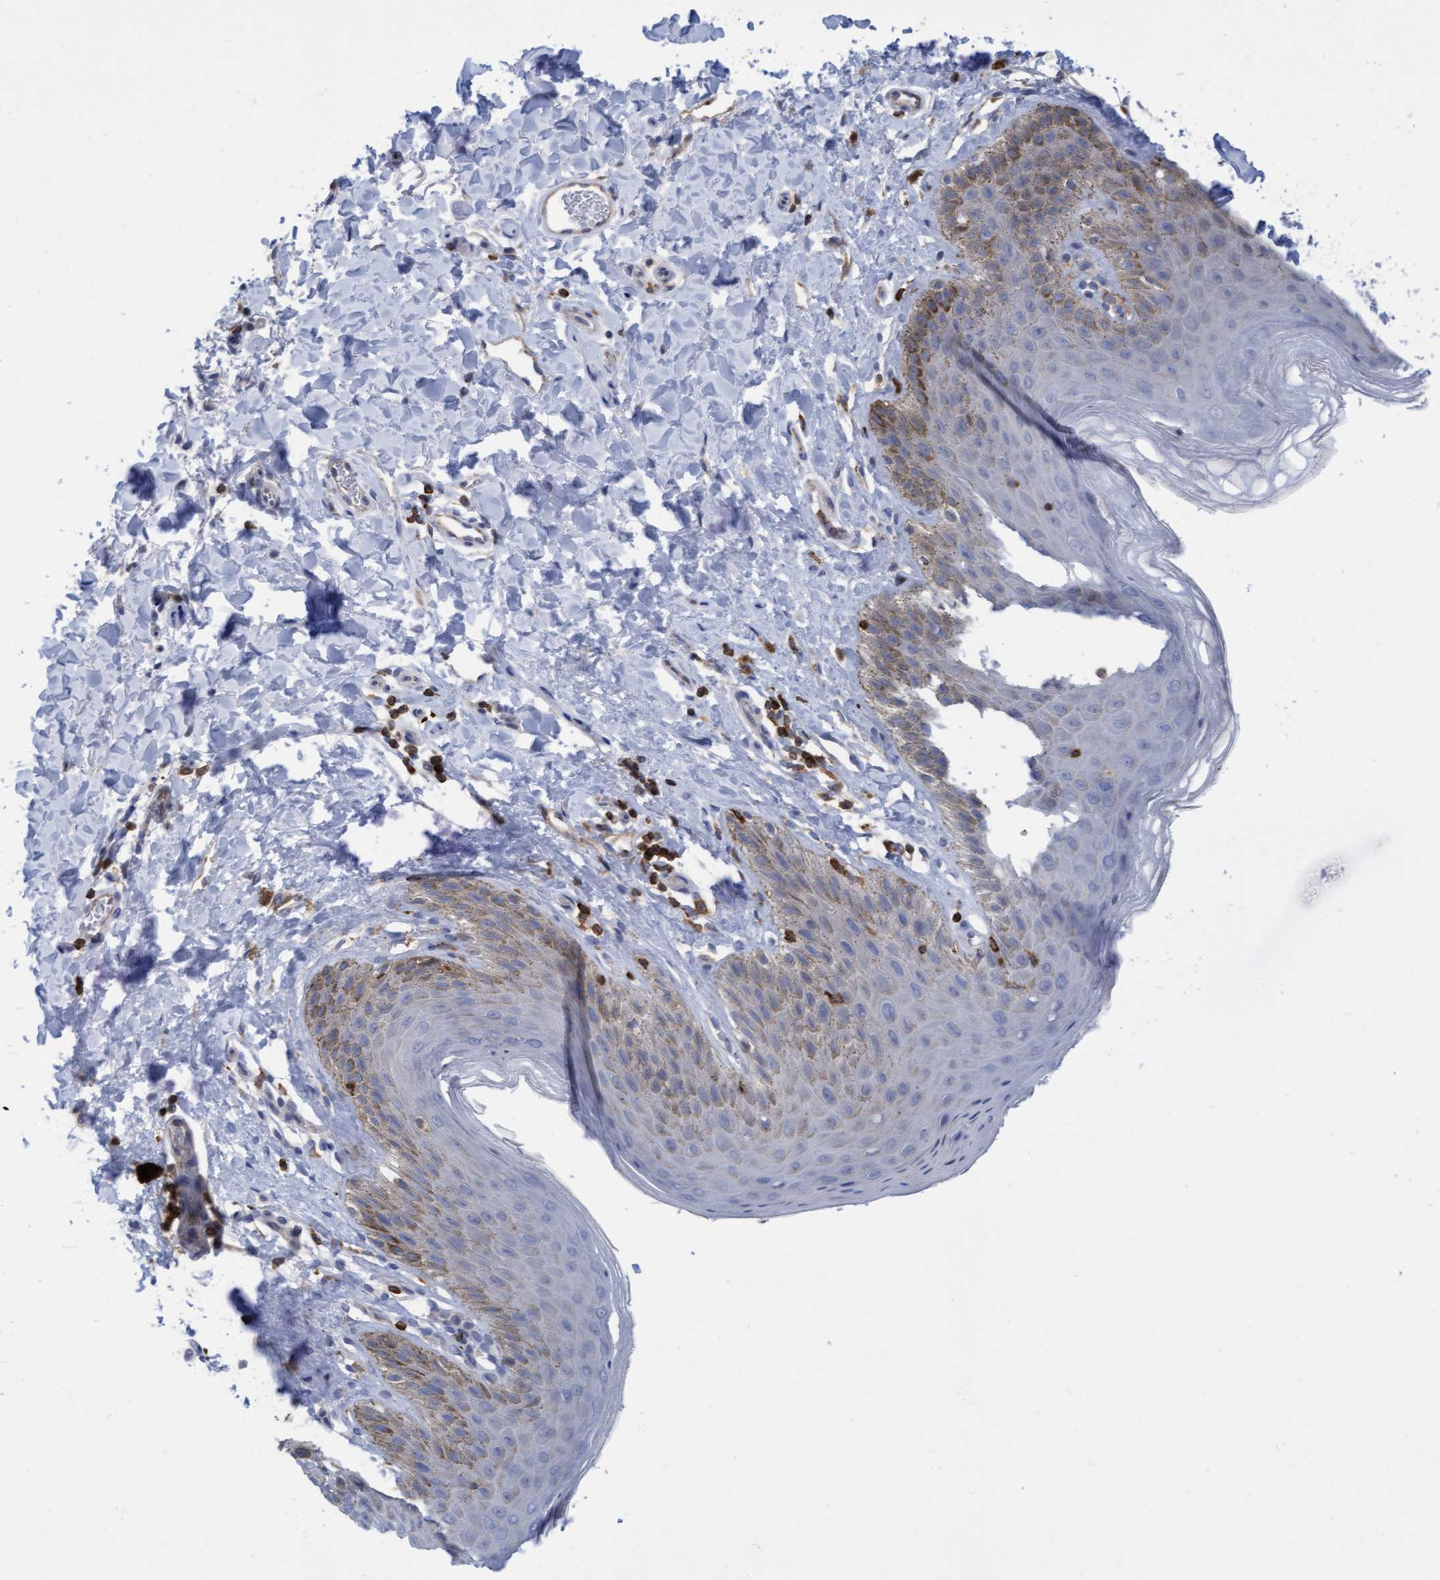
{"staining": {"intensity": "moderate", "quantity": "<25%", "location": "cytoplasmic/membranous"}, "tissue": "skin", "cell_type": "Epidermal cells", "image_type": "normal", "snomed": [{"axis": "morphology", "description": "Normal tissue, NOS"}, {"axis": "topography", "description": "Anal"}, {"axis": "topography", "description": "Peripheral nerve tissue"}], "caption": "Immunohistochemistry (IHC) photomicrograph of benign skin: human skin stained using IHC reveals low levels of moderate protein expression localized specifically in the cytoplasmic/membranous of epidermal cells, appearing as a cytoplasmic/membranous brown color.", "gene": "FNBP1", "patient": {"sex": "male", "age": 44}}